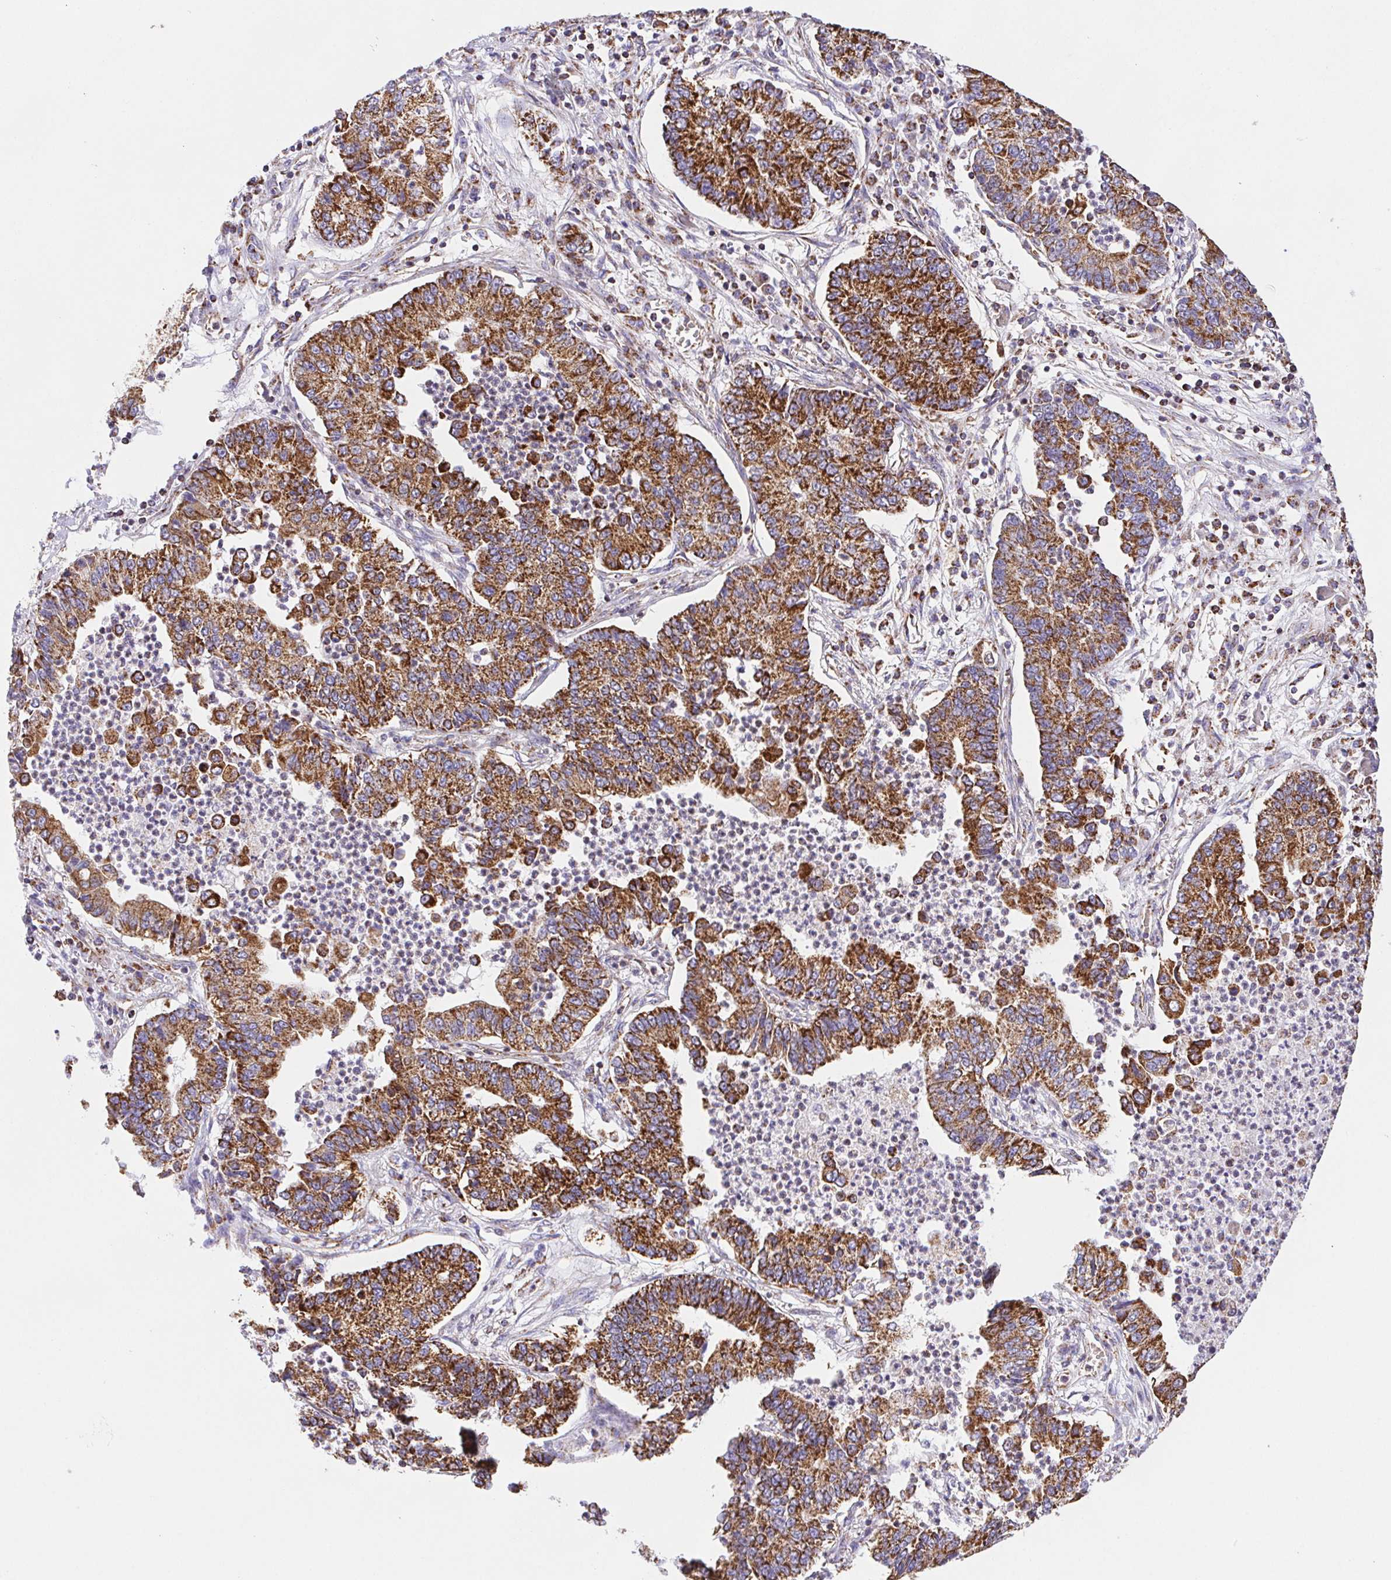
{"staining": {"intensity": "strong", "quantity": ">75%", "location": "cytoplasmic/membranous"}, "tissue": "lung cancer", "cell_type": "Tumor cells", "image_type": "cancer", "snomed": [{"axis": "morphology", "description": "Adenocarcinoma, NOS"}, {"axis": "topography", "description": "Lung"}], "caption": "An immunohistochemistry (IHC) histopathology image of neoplastic tissue is shown. Protein staining in brown highlights strong cytoplasmic/membranous positivity in adenocarcinoma (lung) within tumor cells.", "gene": "NIPSNAP2", "patient": {"sex": "female", "age": 57}}